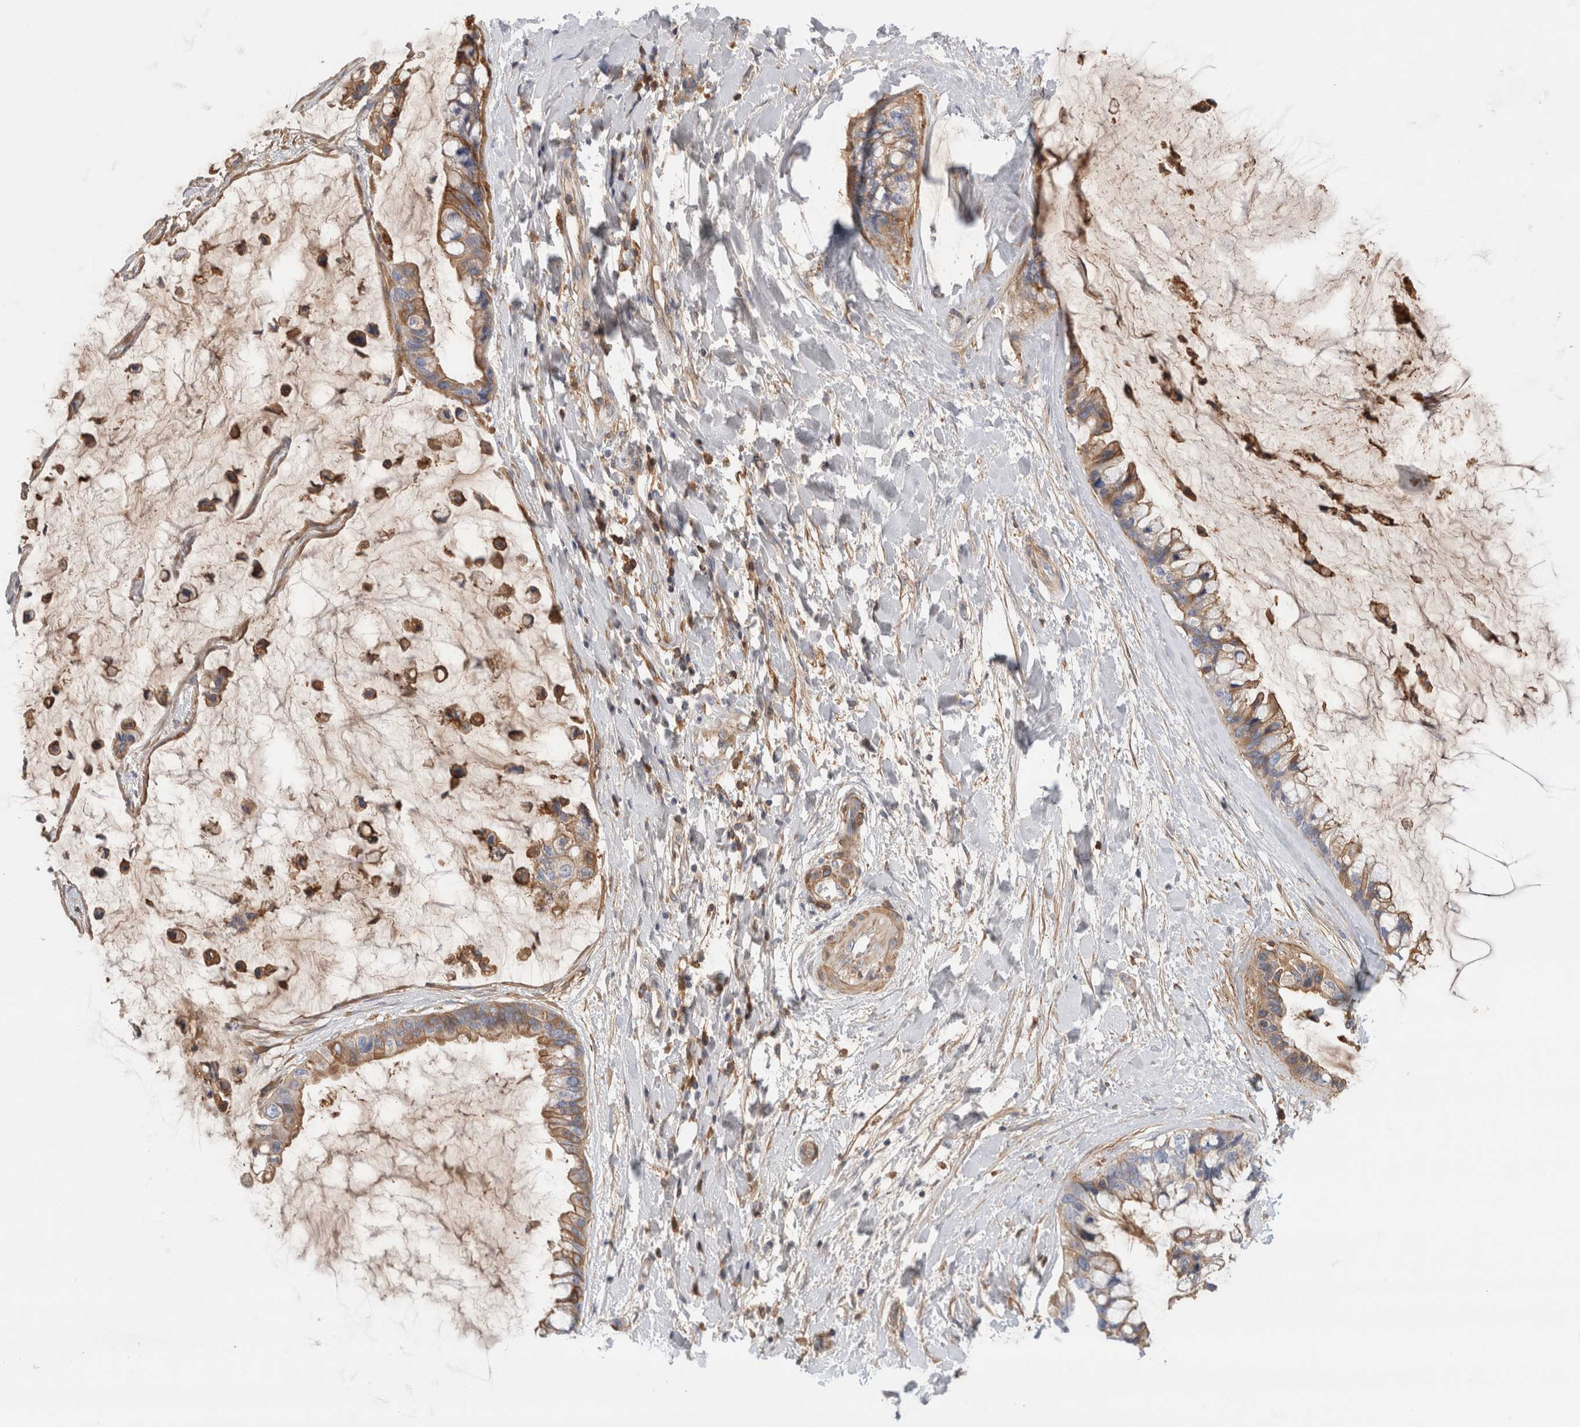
{"staining": {"intensity": "moderate", "quantity": ">75%", "location": "cytoplasmic/membranous"}, "tissue": "ovarian cancer", "cell_type": "Tumor cells", "image_type": "cancer", "snomed": [{"axis": "morphology", "description": "Cystadenocarcinoma, mucinous, NOS"}, {"axis": "topography", "description": "Ovary"}], "caption": "Protein analysis of ovarian cancer (mucinous cystadenocarcinoma) tissue exhibits moderate cytoplasmic/membranous staining in approximately >75% of tumor cells.", "gene": "CFI", "patient": {"sex": "female", "age": 39}}